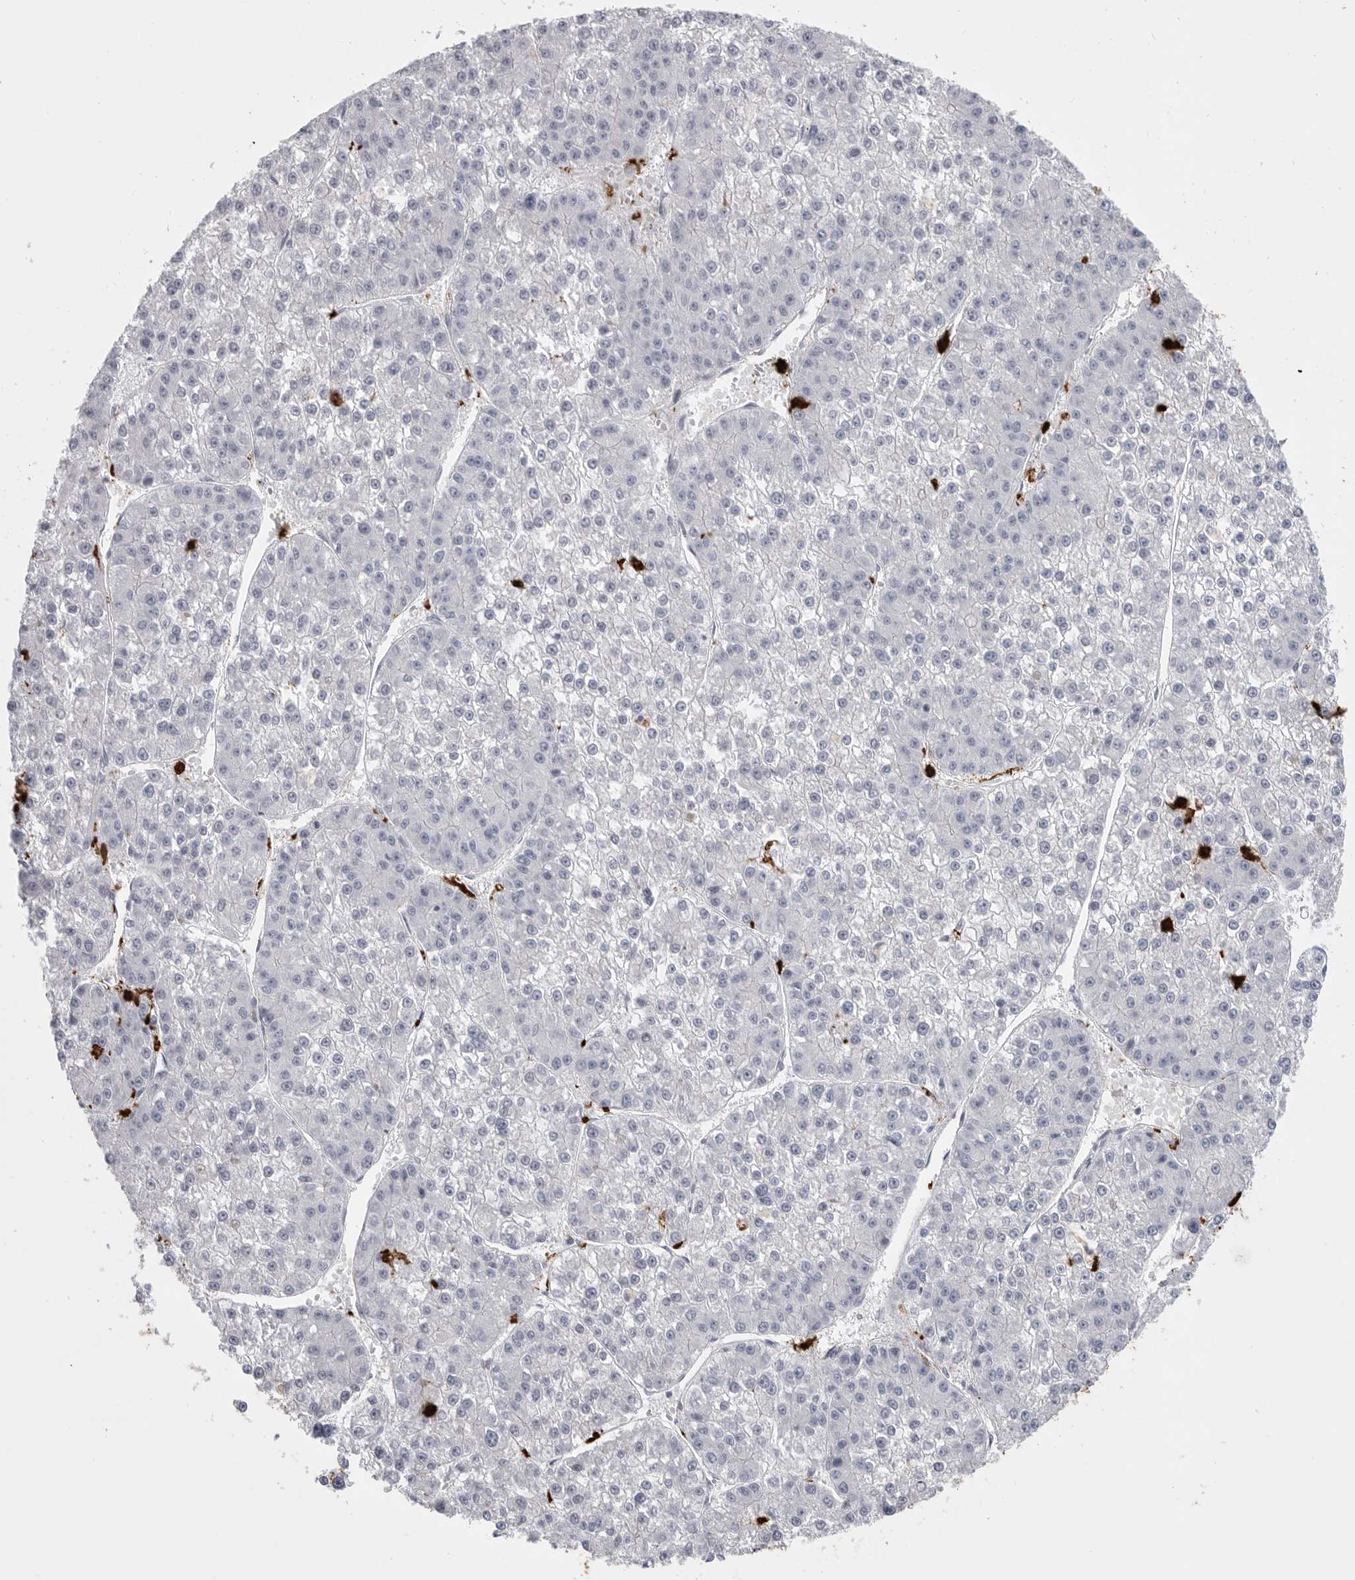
{"staining": {"intensity": "negative", "quantity": "none", "location": "none"}, "tissue": "liver cancer", "cell_type": "Tumor cells", "image_type": "cancer", "snomed": [{"axis": "morphology", "description": "Carcinoma, Hepatocellular, NOS"}, {"axis": "topography", "description": "Liver"}], "caption": "Liver hepatocellular carcinoma was stained to show a protein in brown. There is no significant staining in tumor cells. The staining was performed using DAB to visualize the protein expression in brown, while the nuclei were stained in blue with hematoxylin (Magnification: 20x).", "gene": "CYB561D1", "patient": {"sex": "female", "age": 73}}